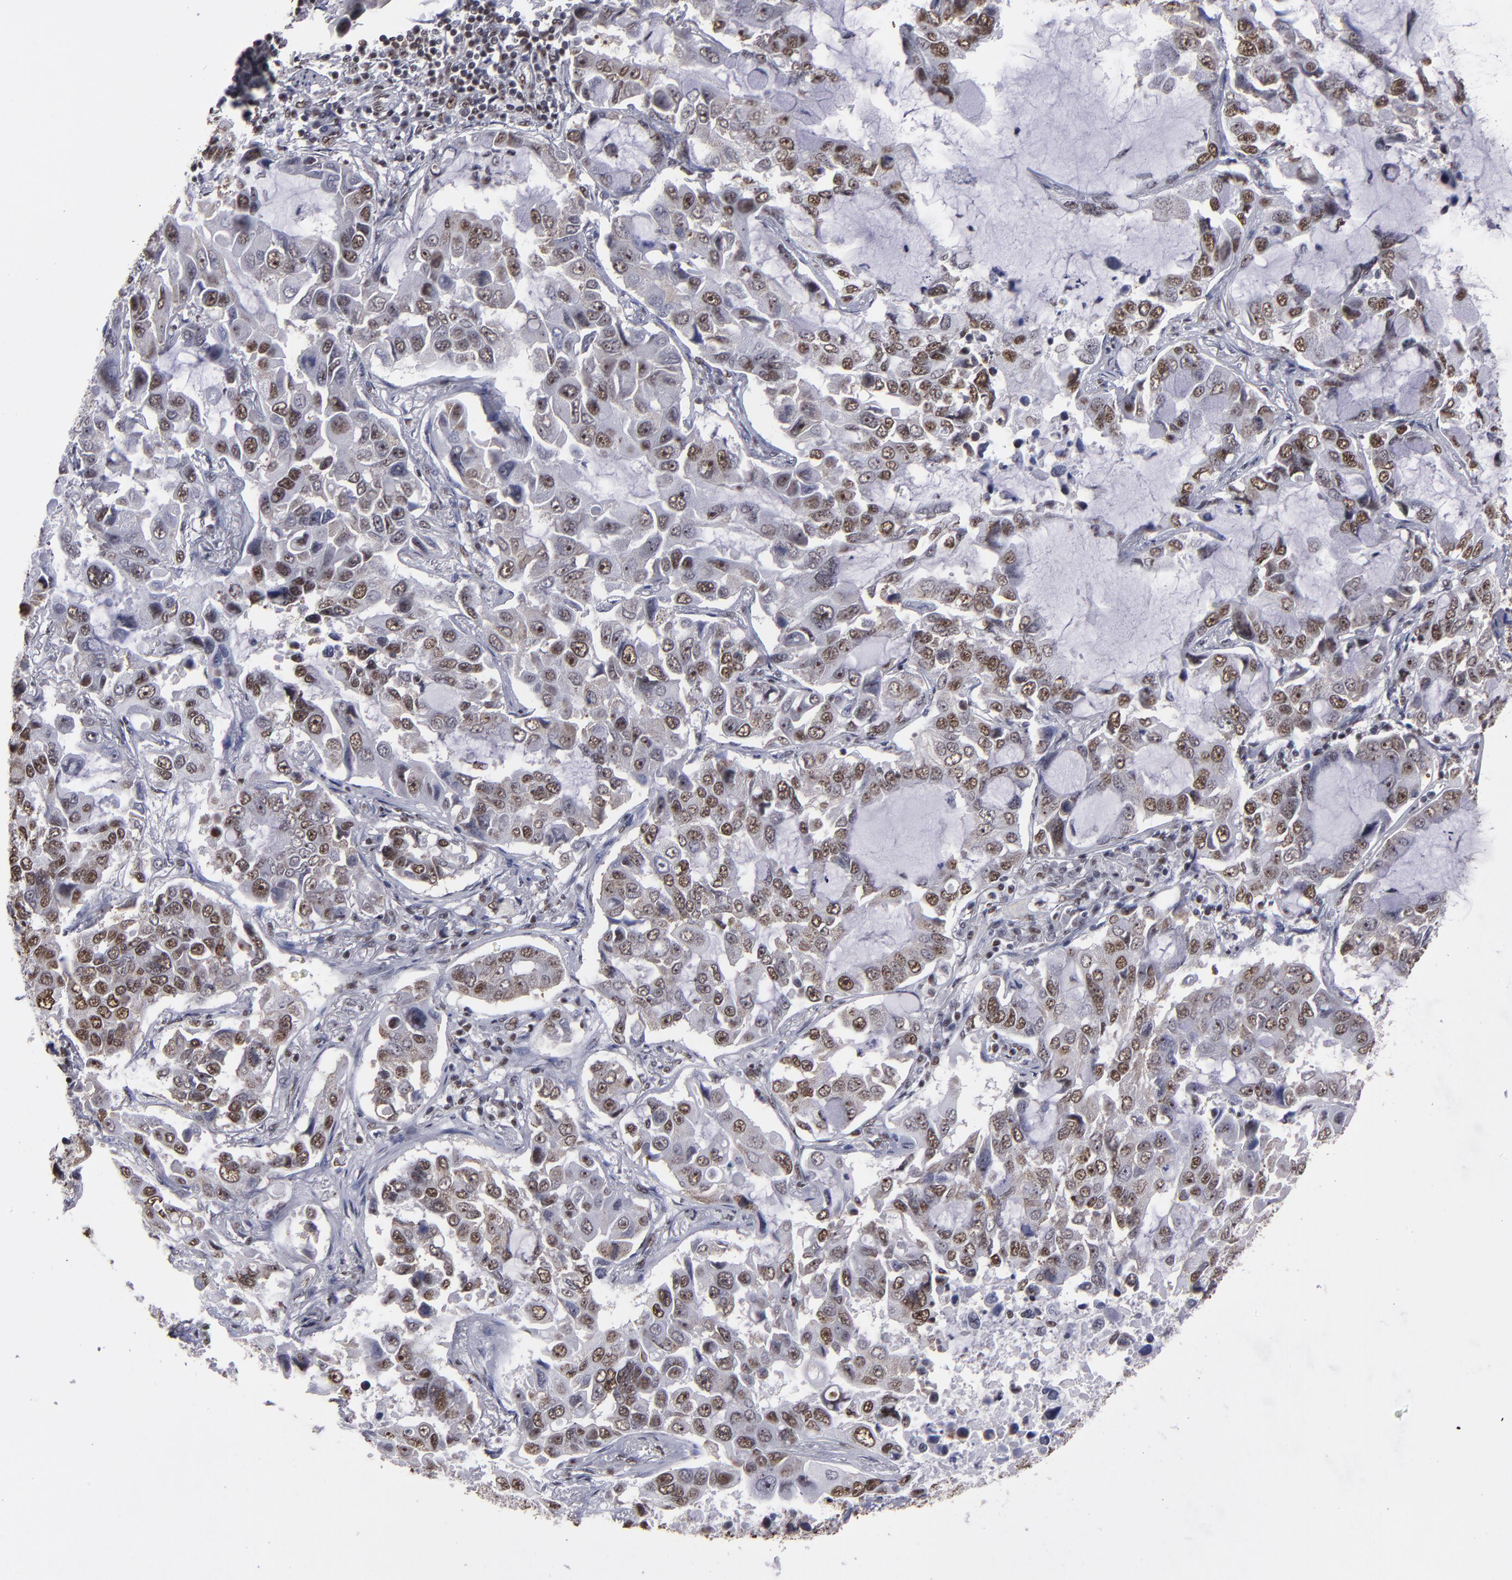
{"staining": {"intensity": "moderate", "quantity": "25%-75%", "location": "nuclear"}, "tissue": "lung cancer", "cell_type": "Tumor cells", "image_type": "cancer", "snomed": [{"axis": "morphology", "description": "Adenocarcinoma, NOS"}, {"axis": "topography", "description": "Lung"}], "caption": "A brown stain highlights moderate nuclear staining of a protein in lung adenocarcinoma tumor cells.", "gene": "HNRNPA2B1", "patient": {"sex": "male", "age": 64}}